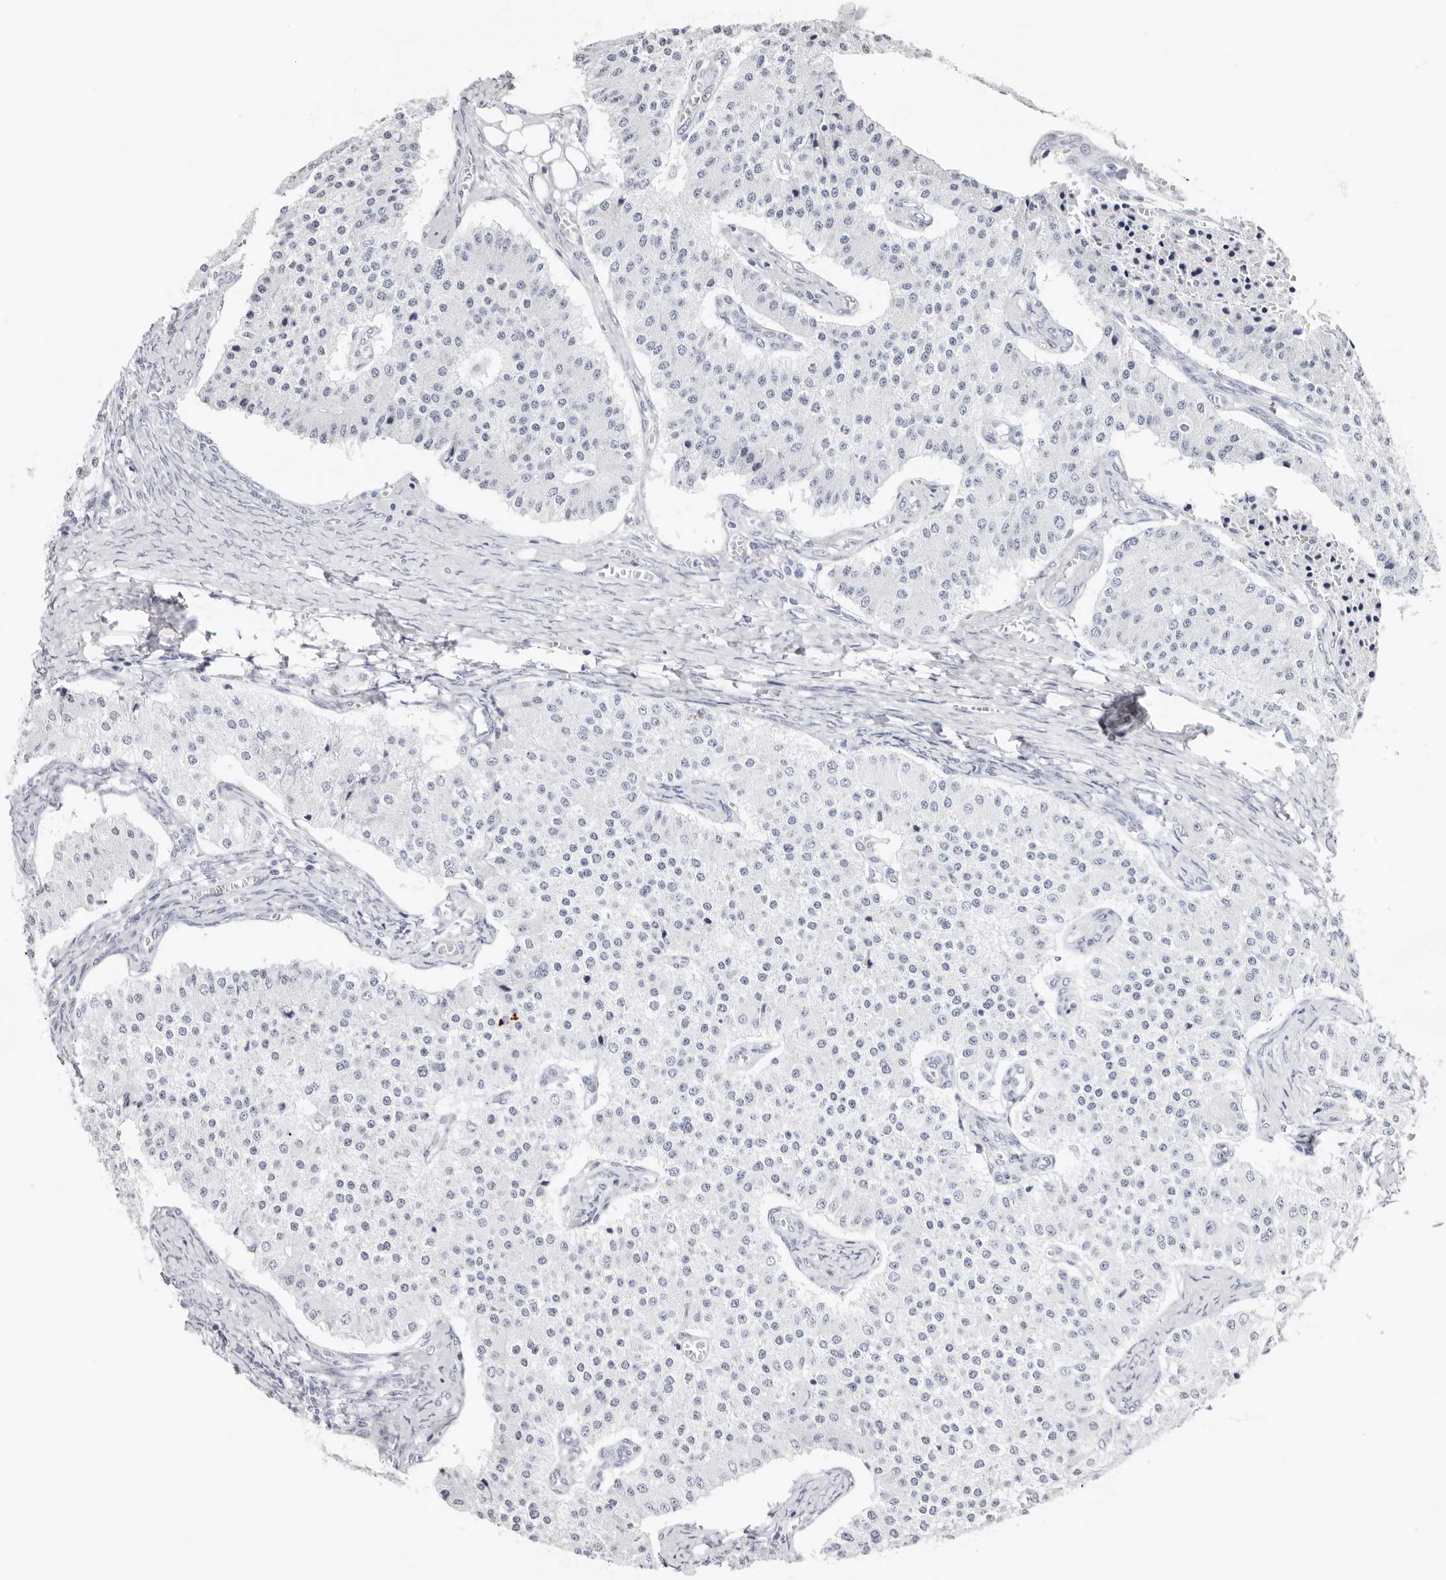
{"staining": {"intensity": "negative", "quantity": "none", "location": "none"}, "tissue": "carcinoid", "cell_type": "Tumor cells", "image_type": "cancer", "snomed": [{"axis": "morphology", "description": "Carcinoid, malignant, NOS"}, {"axis": "topography", "description": "Colon"}], "caption": "Protein analysis of carcinoid displays no significant staining in tumor cells.", "gene": "PKDCC", "patient": {"sex": "female", "age": 52}}